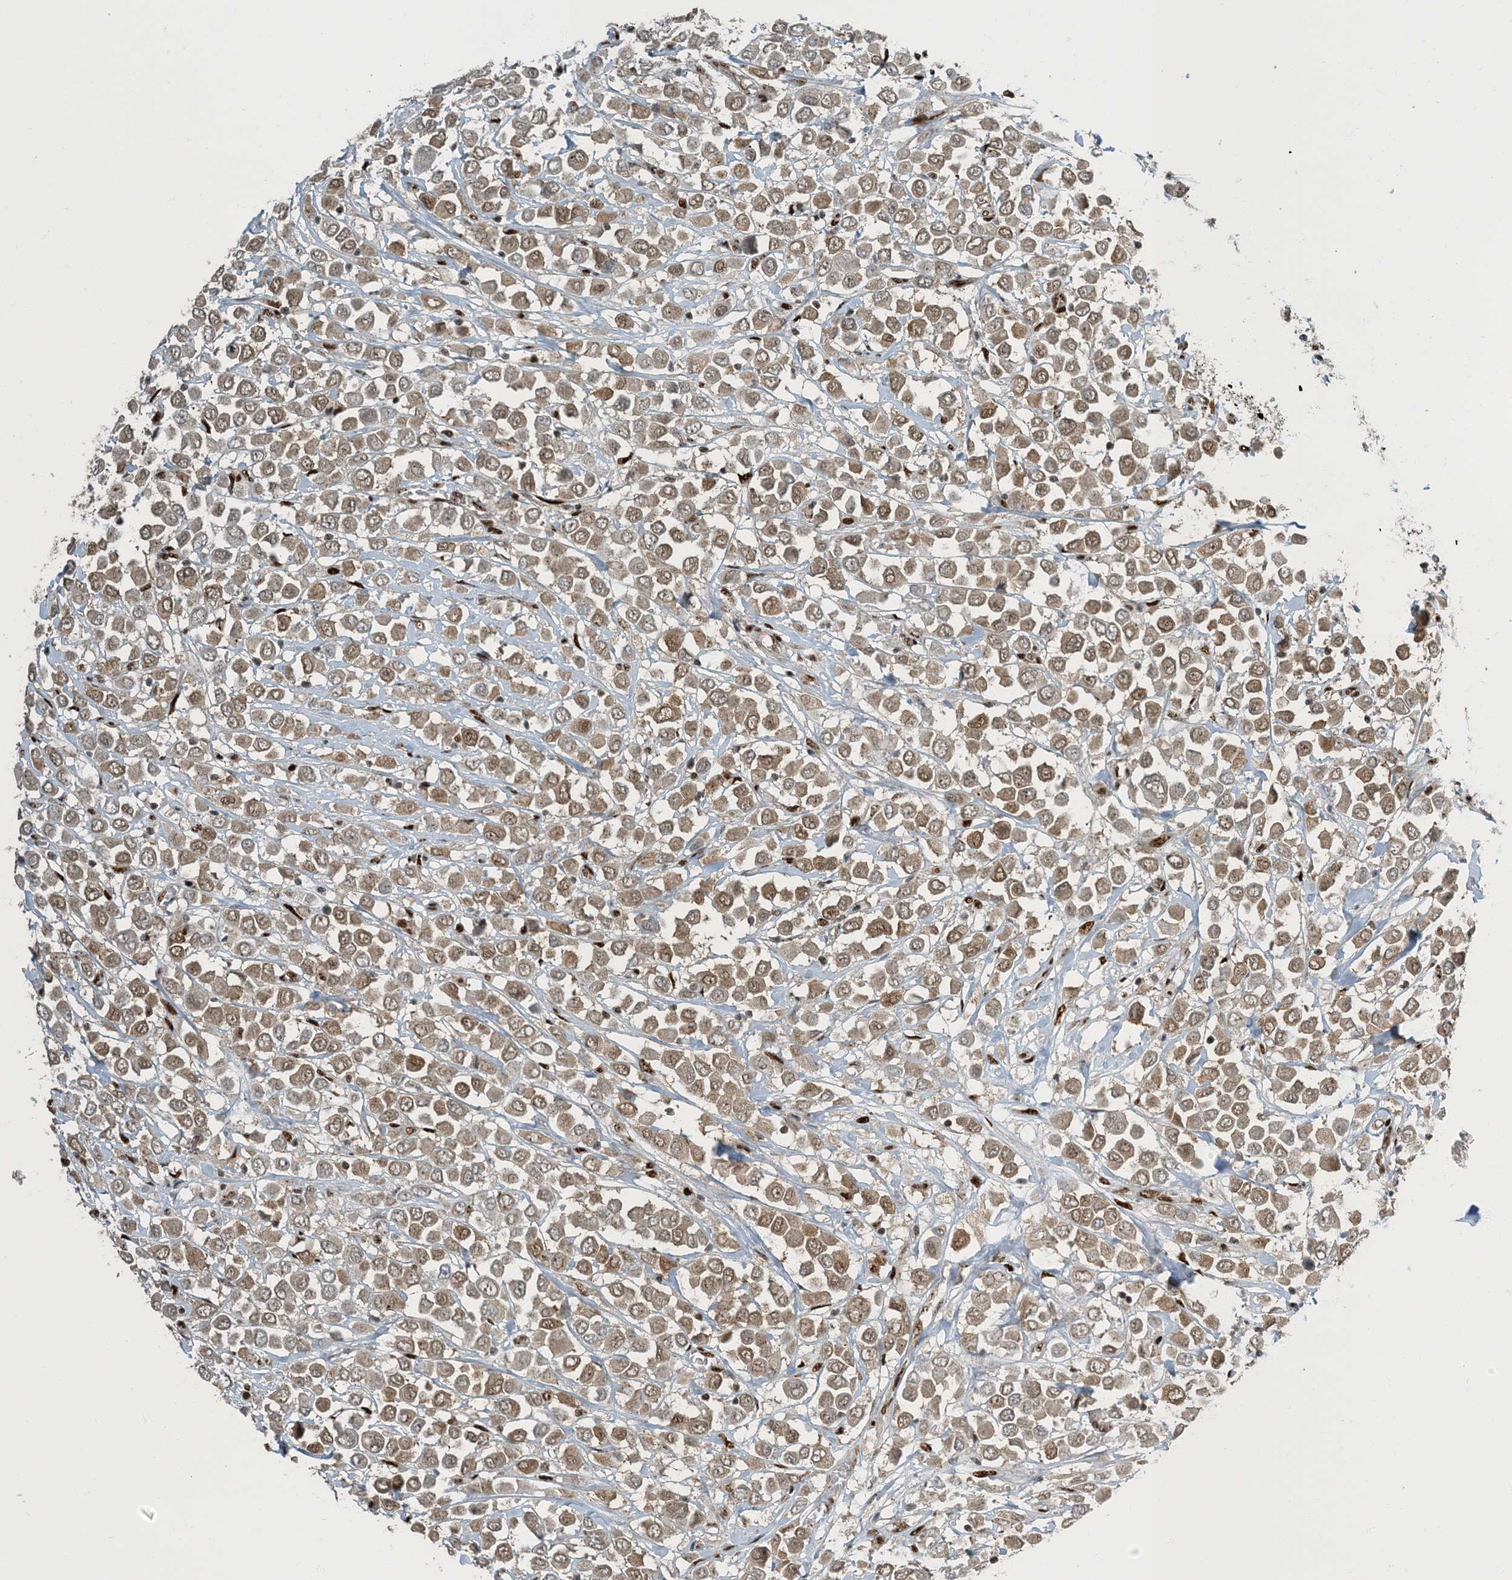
{"staining": {"intensity": "moderate", "quantity": ">75%", "location": "cytoplasmic/membranous,nuclear"}, "tissue": "breast cancer", "cell_type": "Tumor cells", "image_type": "cancer", "snomed": [{"axis": "morphology", "description": "Duct carcinoma"}, {"axis": "topography", "description": "Breast"}], "caption": "Immunohistochemistry photomicrograph of neoplastic tissue: human invasive ductal carcinoma (breast) stained using IHC displays medium levels of moderate protein expression localized specifically in the cytoplasmic/membranous and nuclear of tumor cells, appearing as a cytoplasmic/membranous and nuclear brown color.", "gene": "MBD1", "patient": {"sex": "female", "age": 61}}